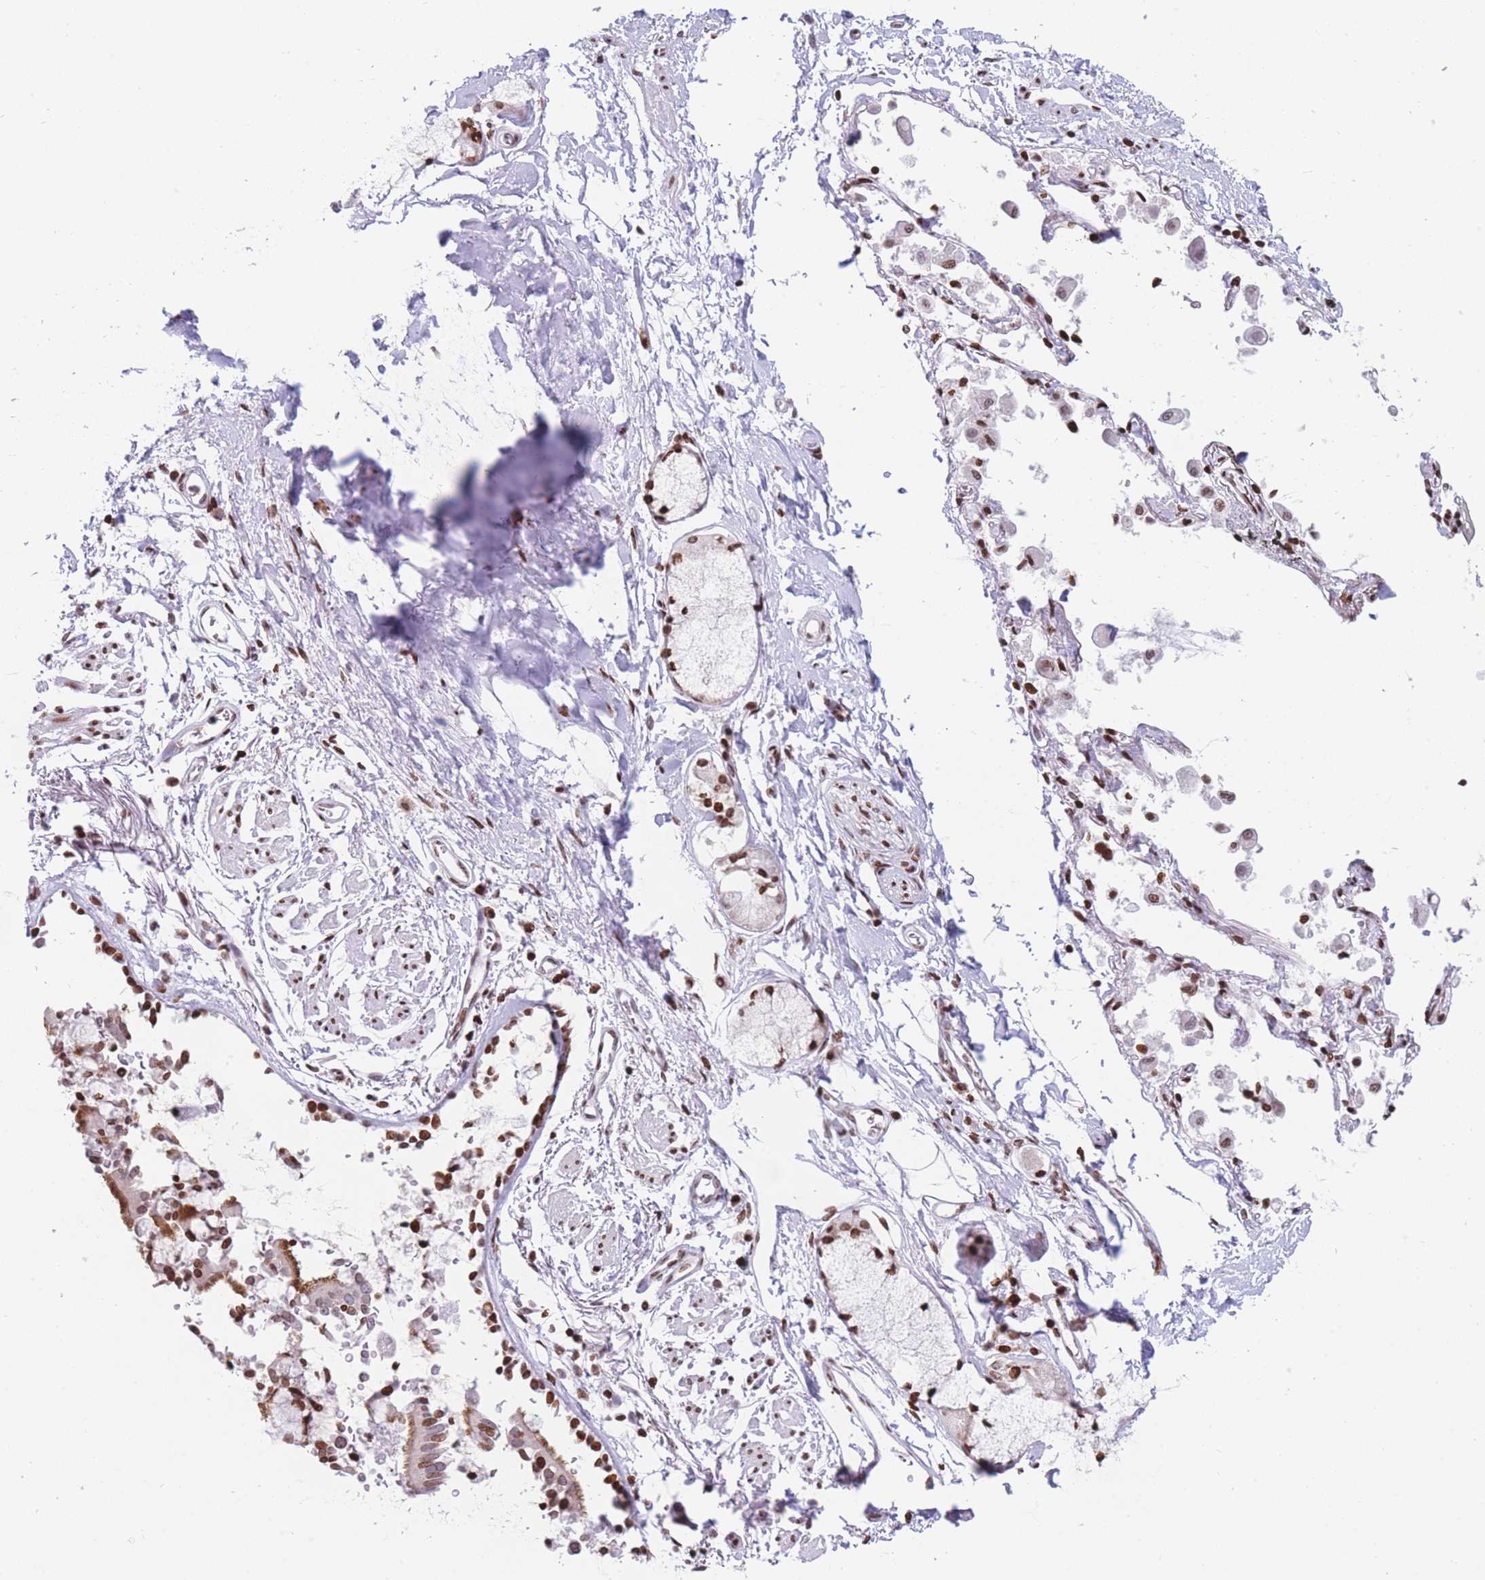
{"staining": {"intensity": "strong", "quantity": ">75%", "location": "nuclear"}, "tissue": "soft tissue", "cell_type": "Chondrocytes", "image_type": "normal", "snomed": [{"axis": "morphology", "description": "Normal tissue, NOS"}, {"axis": "topography", "description": "Cartilage tissue"}], "caption": "Immunohistochemistry of benign human soft tissue displays high levels of strong nuclear positivity in approximately >75% of chondrocytes. The protein of interest is stained brown, and the nuclei are stained in blue (DAB IHC with brightfield microscopy, high magnification).", "gene": "AK9", "patient": {"sex": "male", "age": 73}}